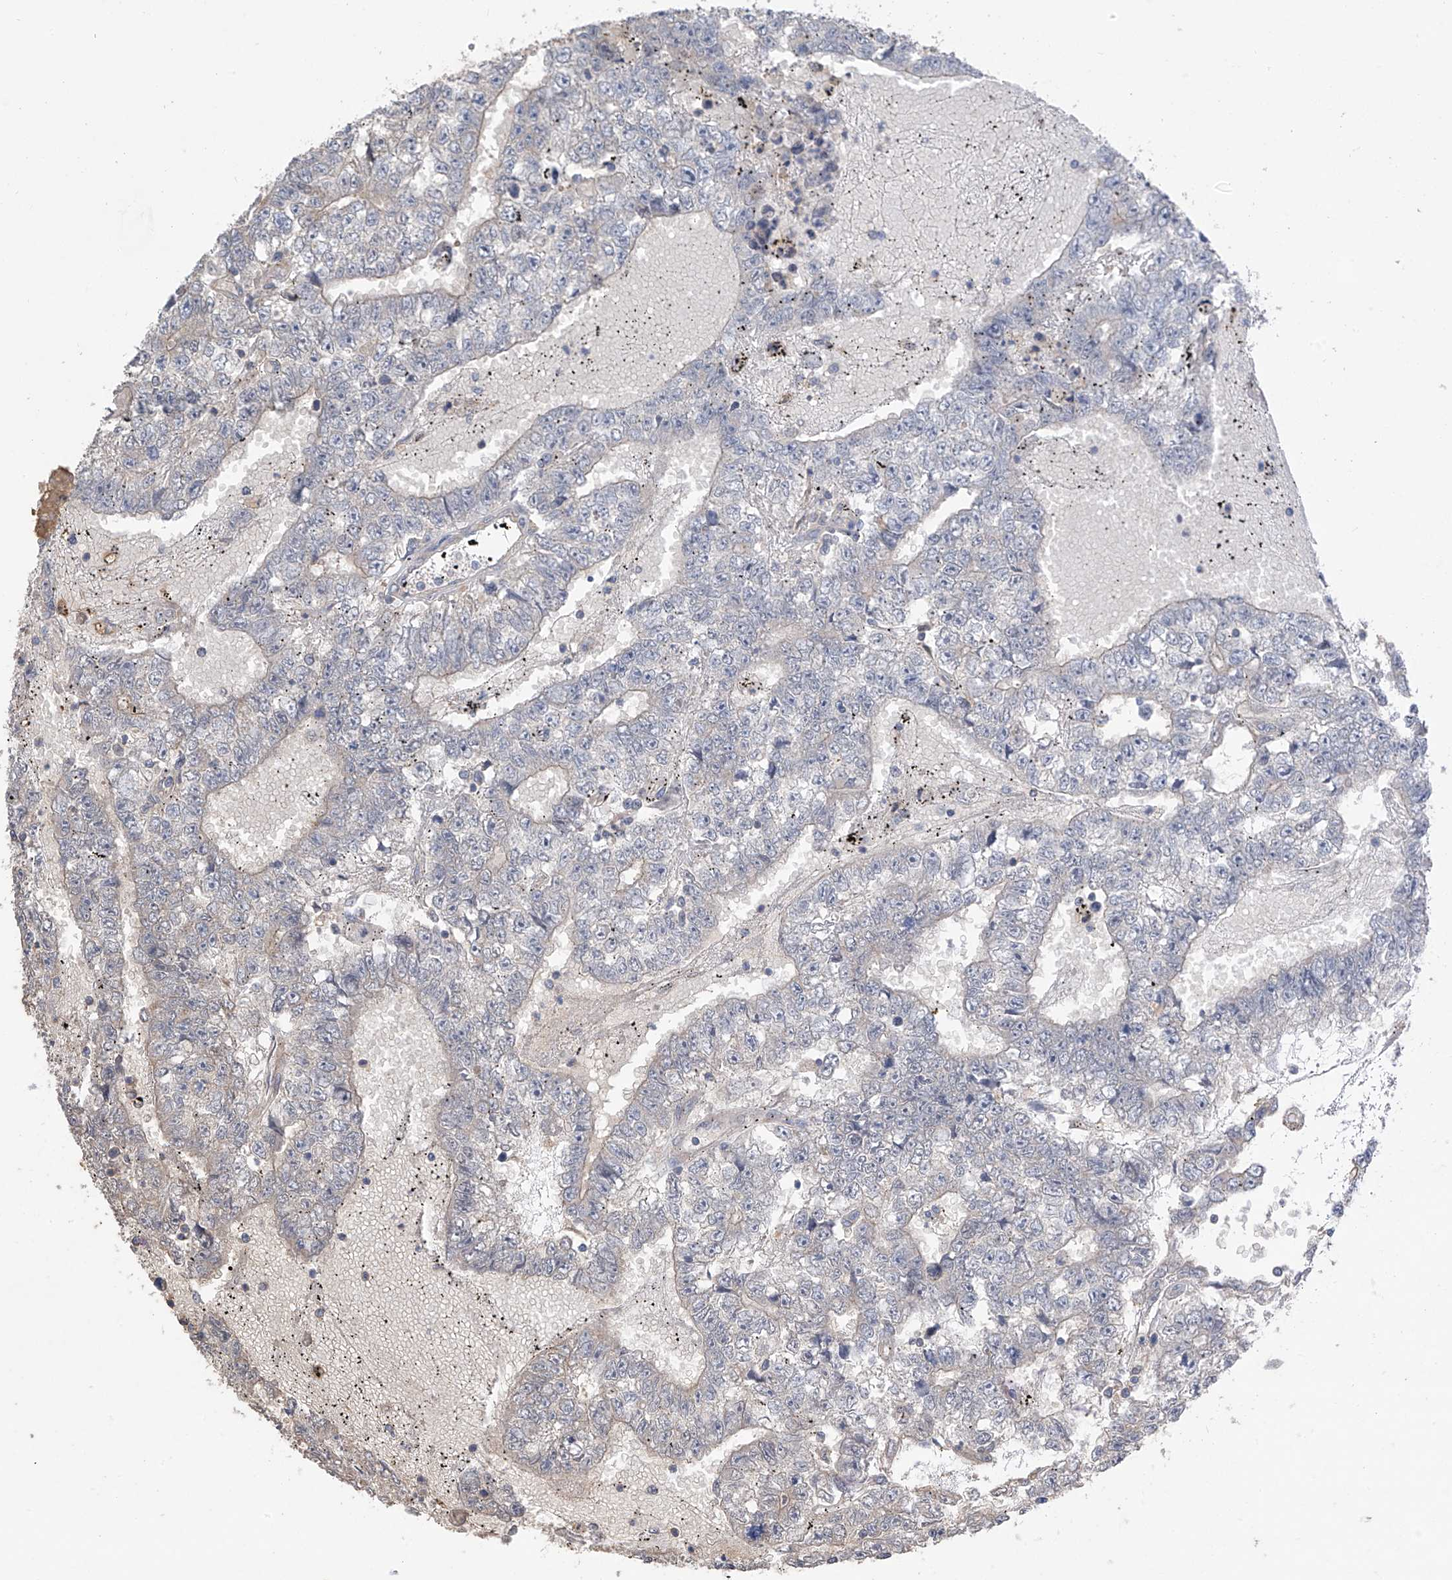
{"staining": {"intensity": "negative", "quantity": "none", "location": "none"}, "tissue": "testis cancer", "cell_type": "Tumor cells", "image_type": "cancer", "snomed": [{"axis": "morphology", "description": "Carcinoma, Embryonal, NOS"}, {"axis": "topography", "description": "Testis"}], "caption": "Testis cancer (embryonal carcinoma) stained for a protein using immunohistochemistry demonstrates no staining tumor cells.", "gene": "PHACTR4", "patient": {"sex": "male", "age": 25}}